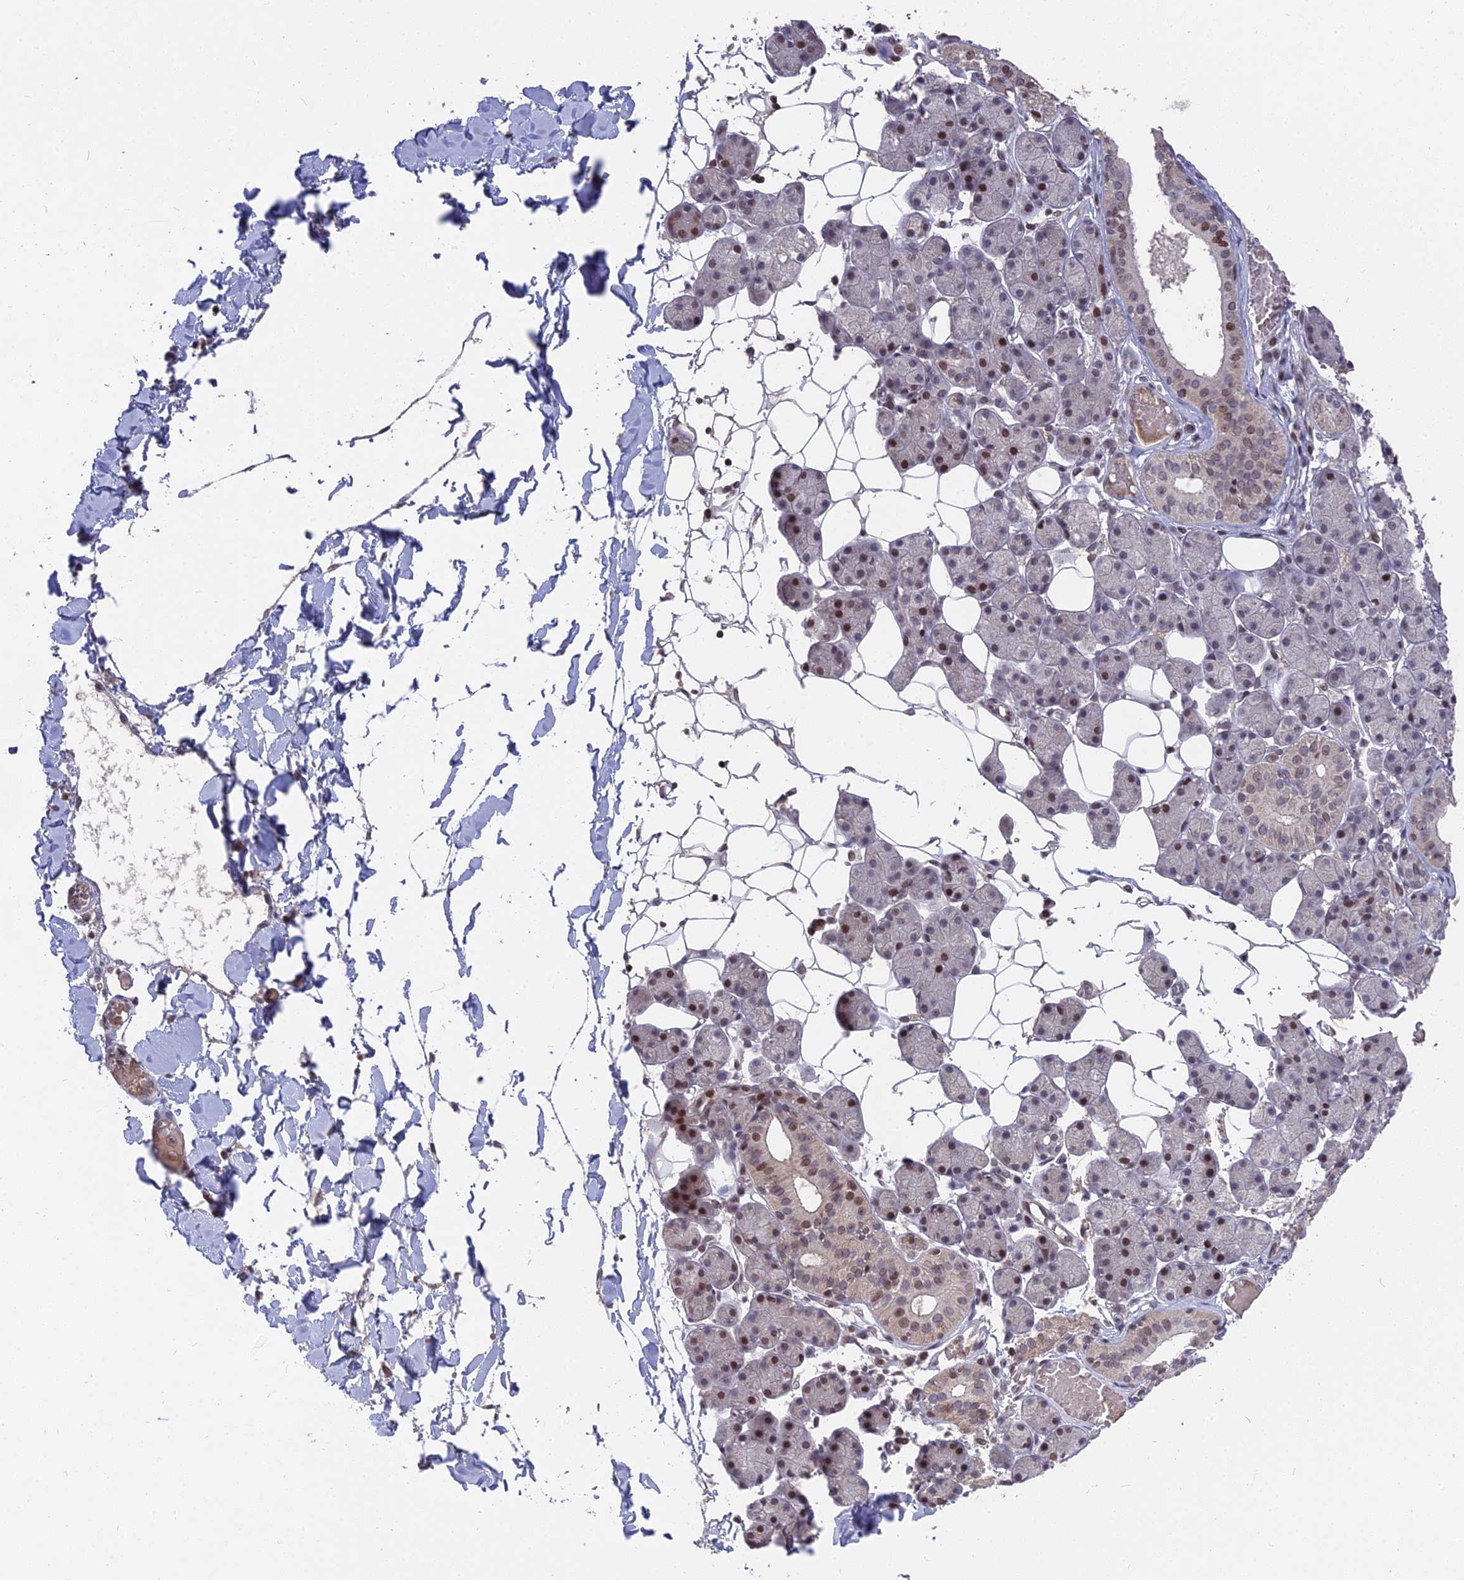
{"staining": {"intensity": "moderate", "quantity": "<25%", "location": "nuclear"}, "tissue": "salivary gland", "cell_type": "Glandular cells", "image_type": "normal", "snomed": [{"axis": "morphology", "description": "Normal tissue, NOS"}, {"axis": "topography", "description": "Salivary gland"}], "caption": "Immunohistochemistry (DAB) staining of unremarkable salivary gland shows moderate nuclear protein staining in approximately <25% of glandular cells.", "gene": "NR1H3", "patient": {"sex": "female", "age": 33}}